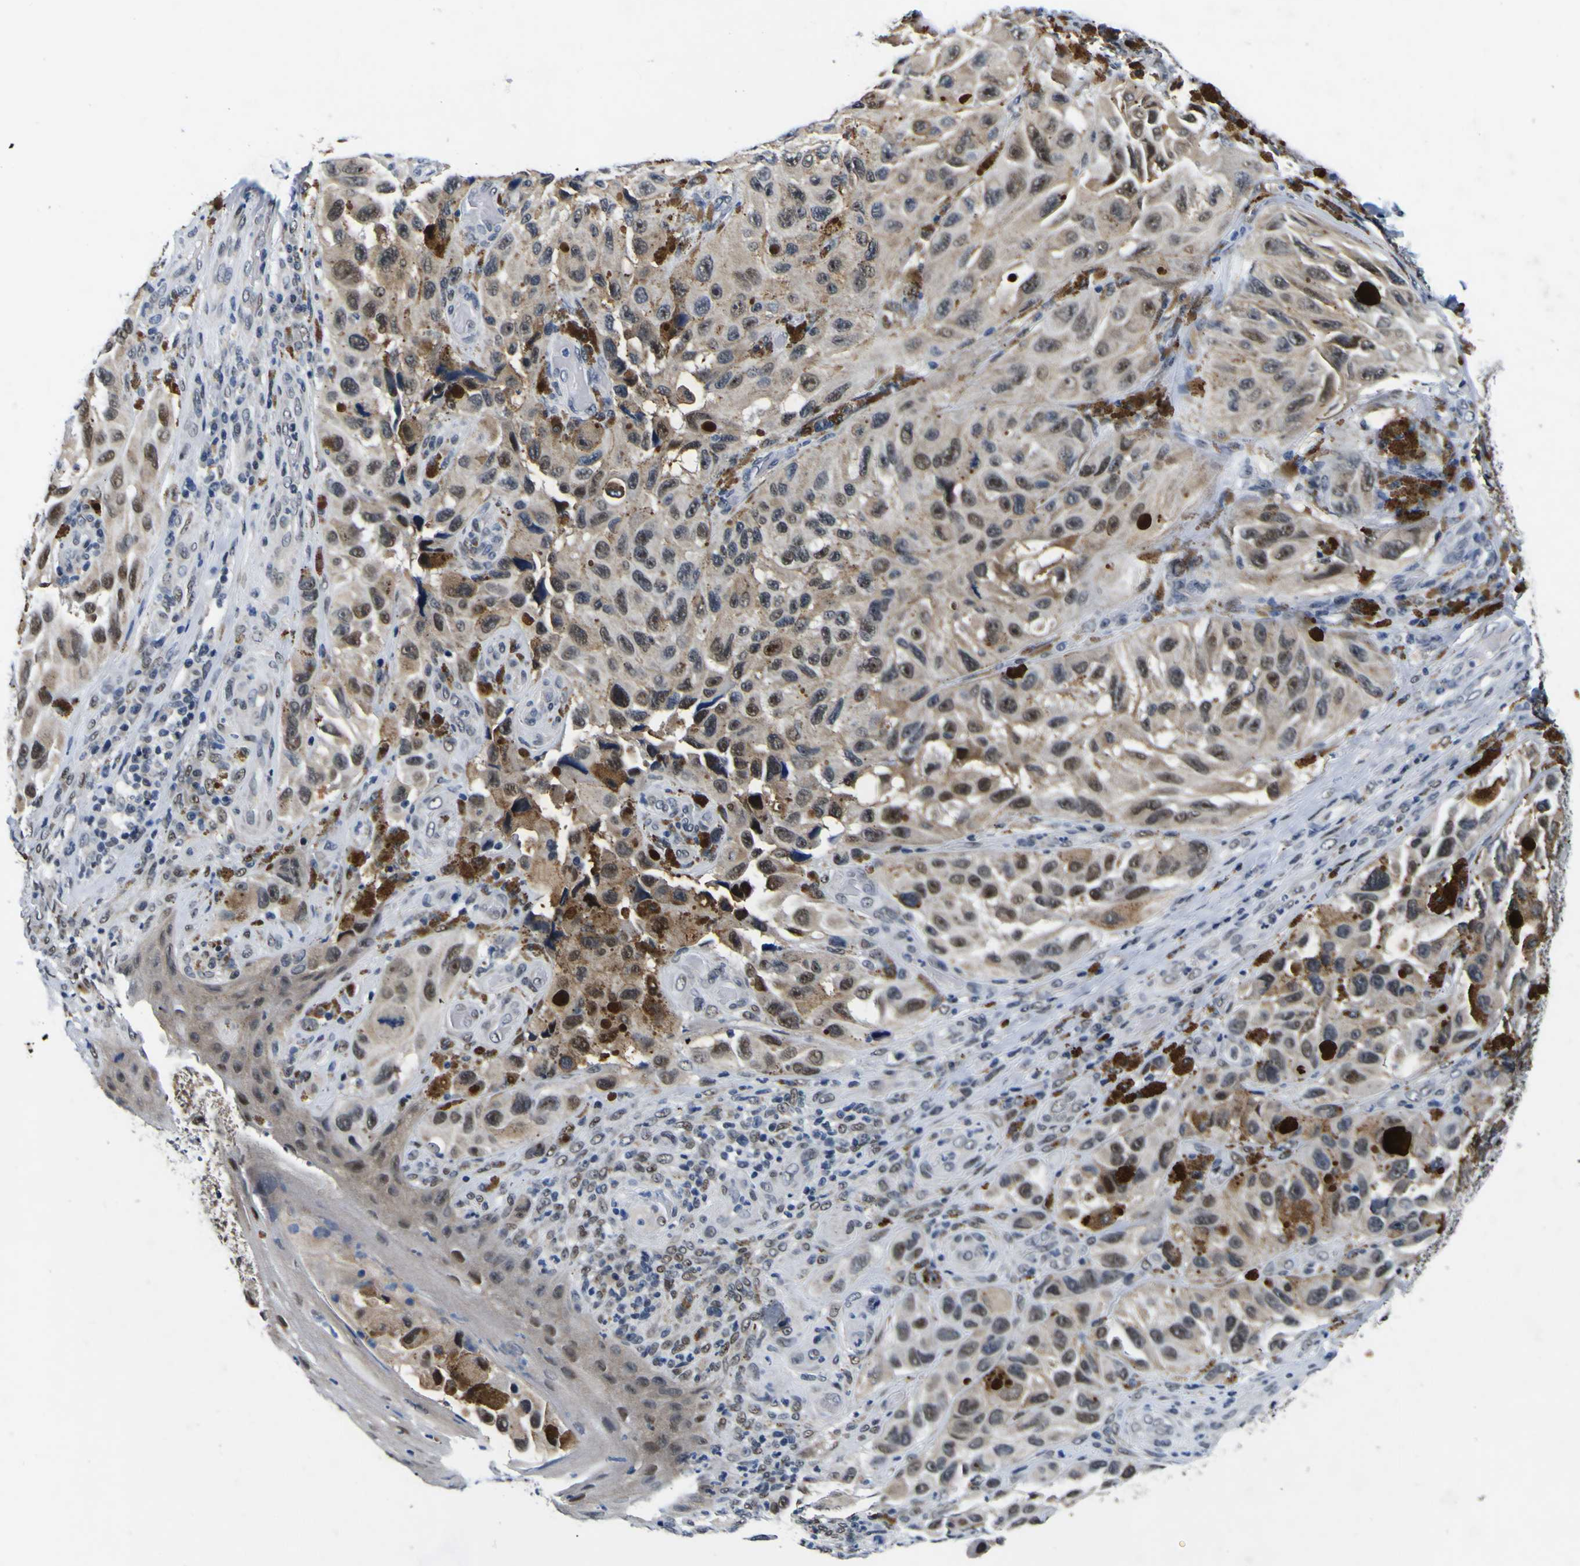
{"staining": {"intensity": "weak", "quantity": "<25%", "location": "nuclear"}, "tissue": "melanoma", "cell_type": "Tumor cells", "image_type": "cancer", "snomed": [{"axis": "morphology", "description": "Malignant melanoma, NOS"}, {"axis": "topography", "description": "Skin"}], "caption": "IHC of human melanoma exhibits no expression in tumor cells. (DAB (3,3'-diaminobenzidine) IHC visualized using brightfield microscopy, high magnification).", "gene": "CUL4B", "patient": {"sex": "female", "age": 73}}